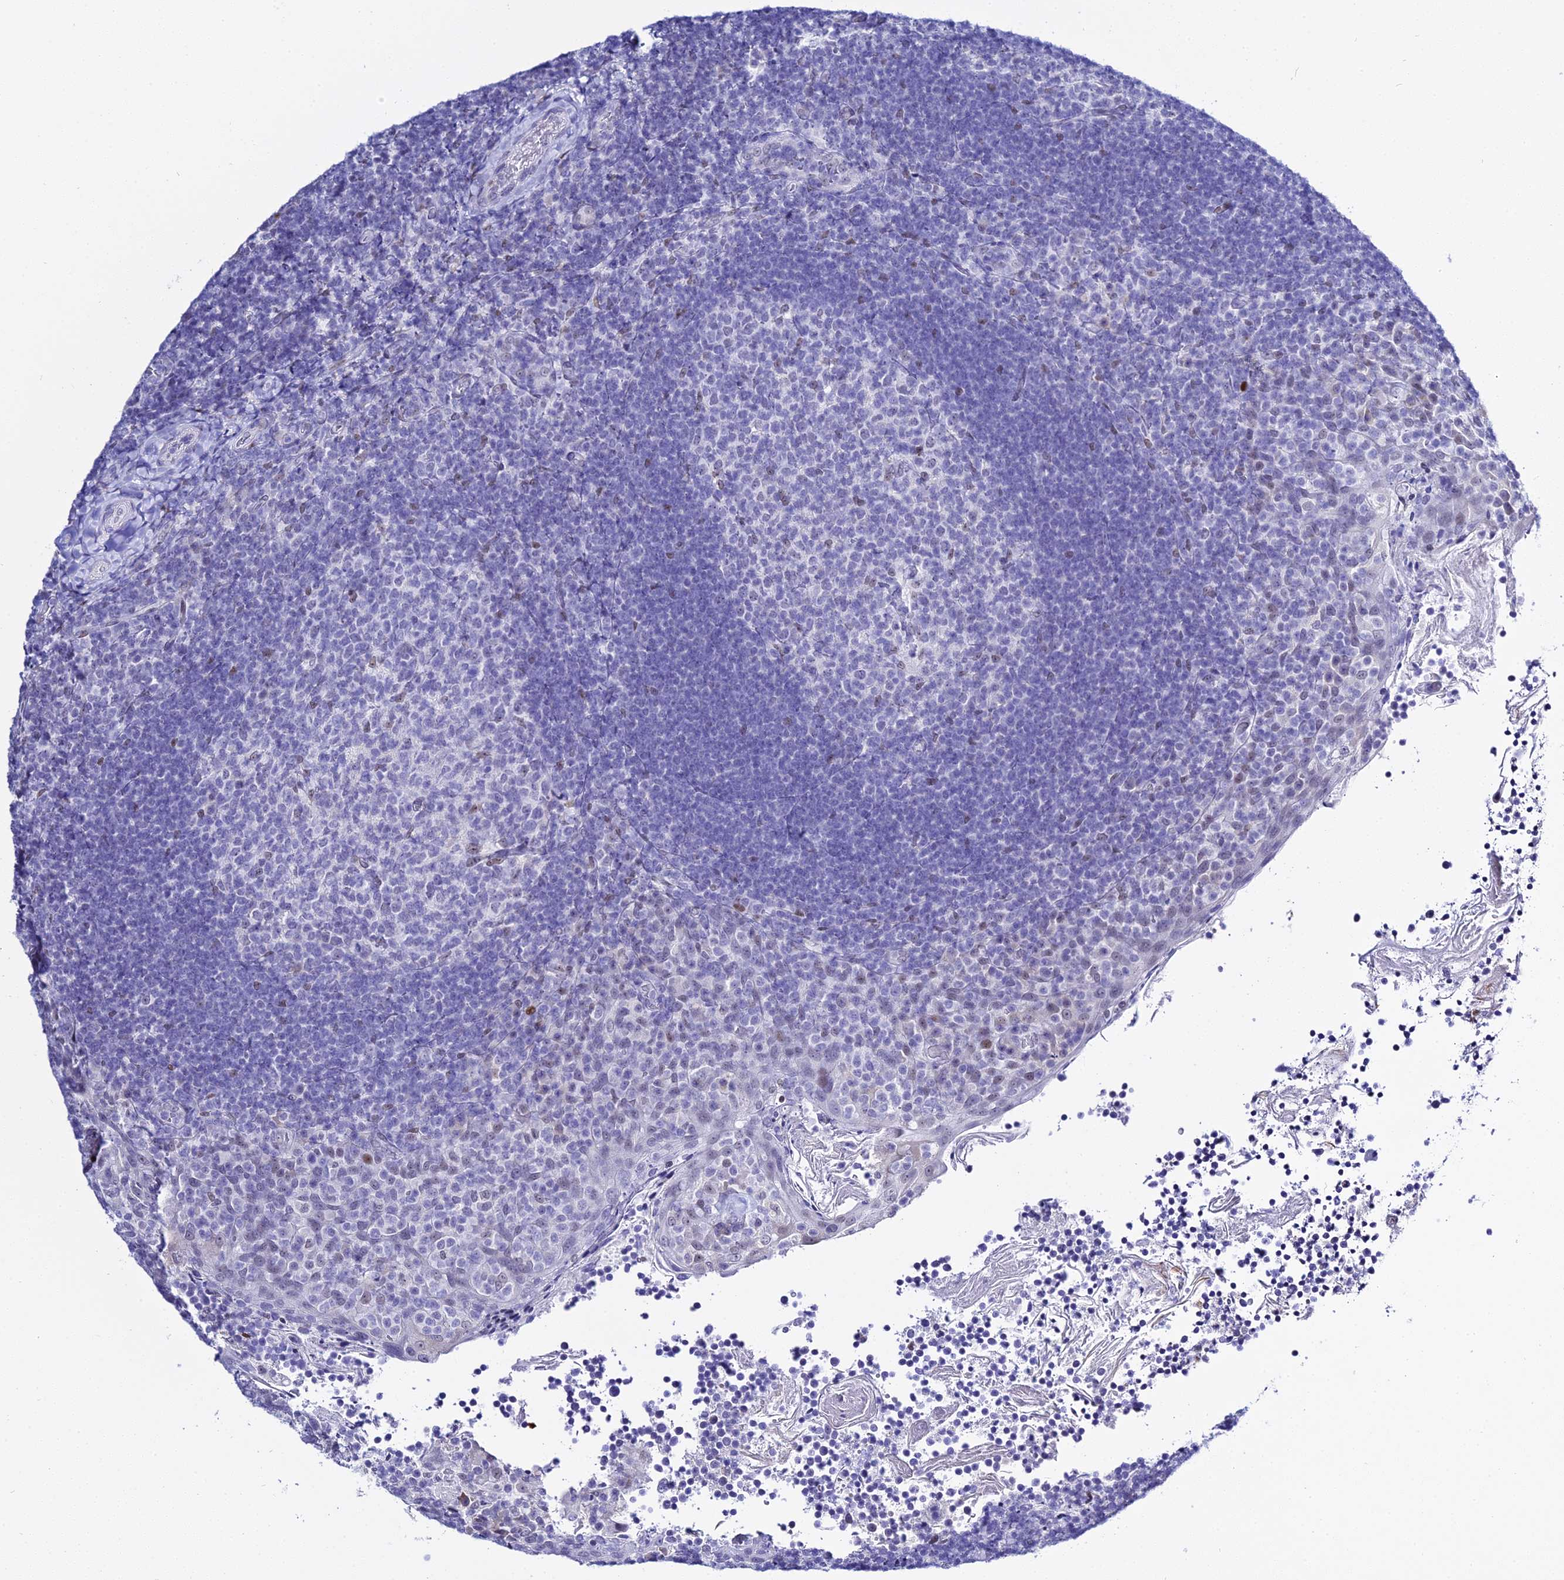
{"staining": {"intensity": "moderate", "quantity": "<25%", "location": "nuclear"}, "tissue": "tonsil", "cell_type": "Germinal center cells", "image_type": "normal", "snomed": [{"axis": "morphology", "description": "Normal tissue, NOS"}, {"axis": "topography", "description": "Tonsil"}], "caption": "Protein staining of normal tonsil exhibits moderate nuclear staining in about <25% of germinal center cells. (DAB IHC with brightfield microscopy, high magnification).", "gene": "POFUT2", "patient": {"sex": "female", "age": 10}}